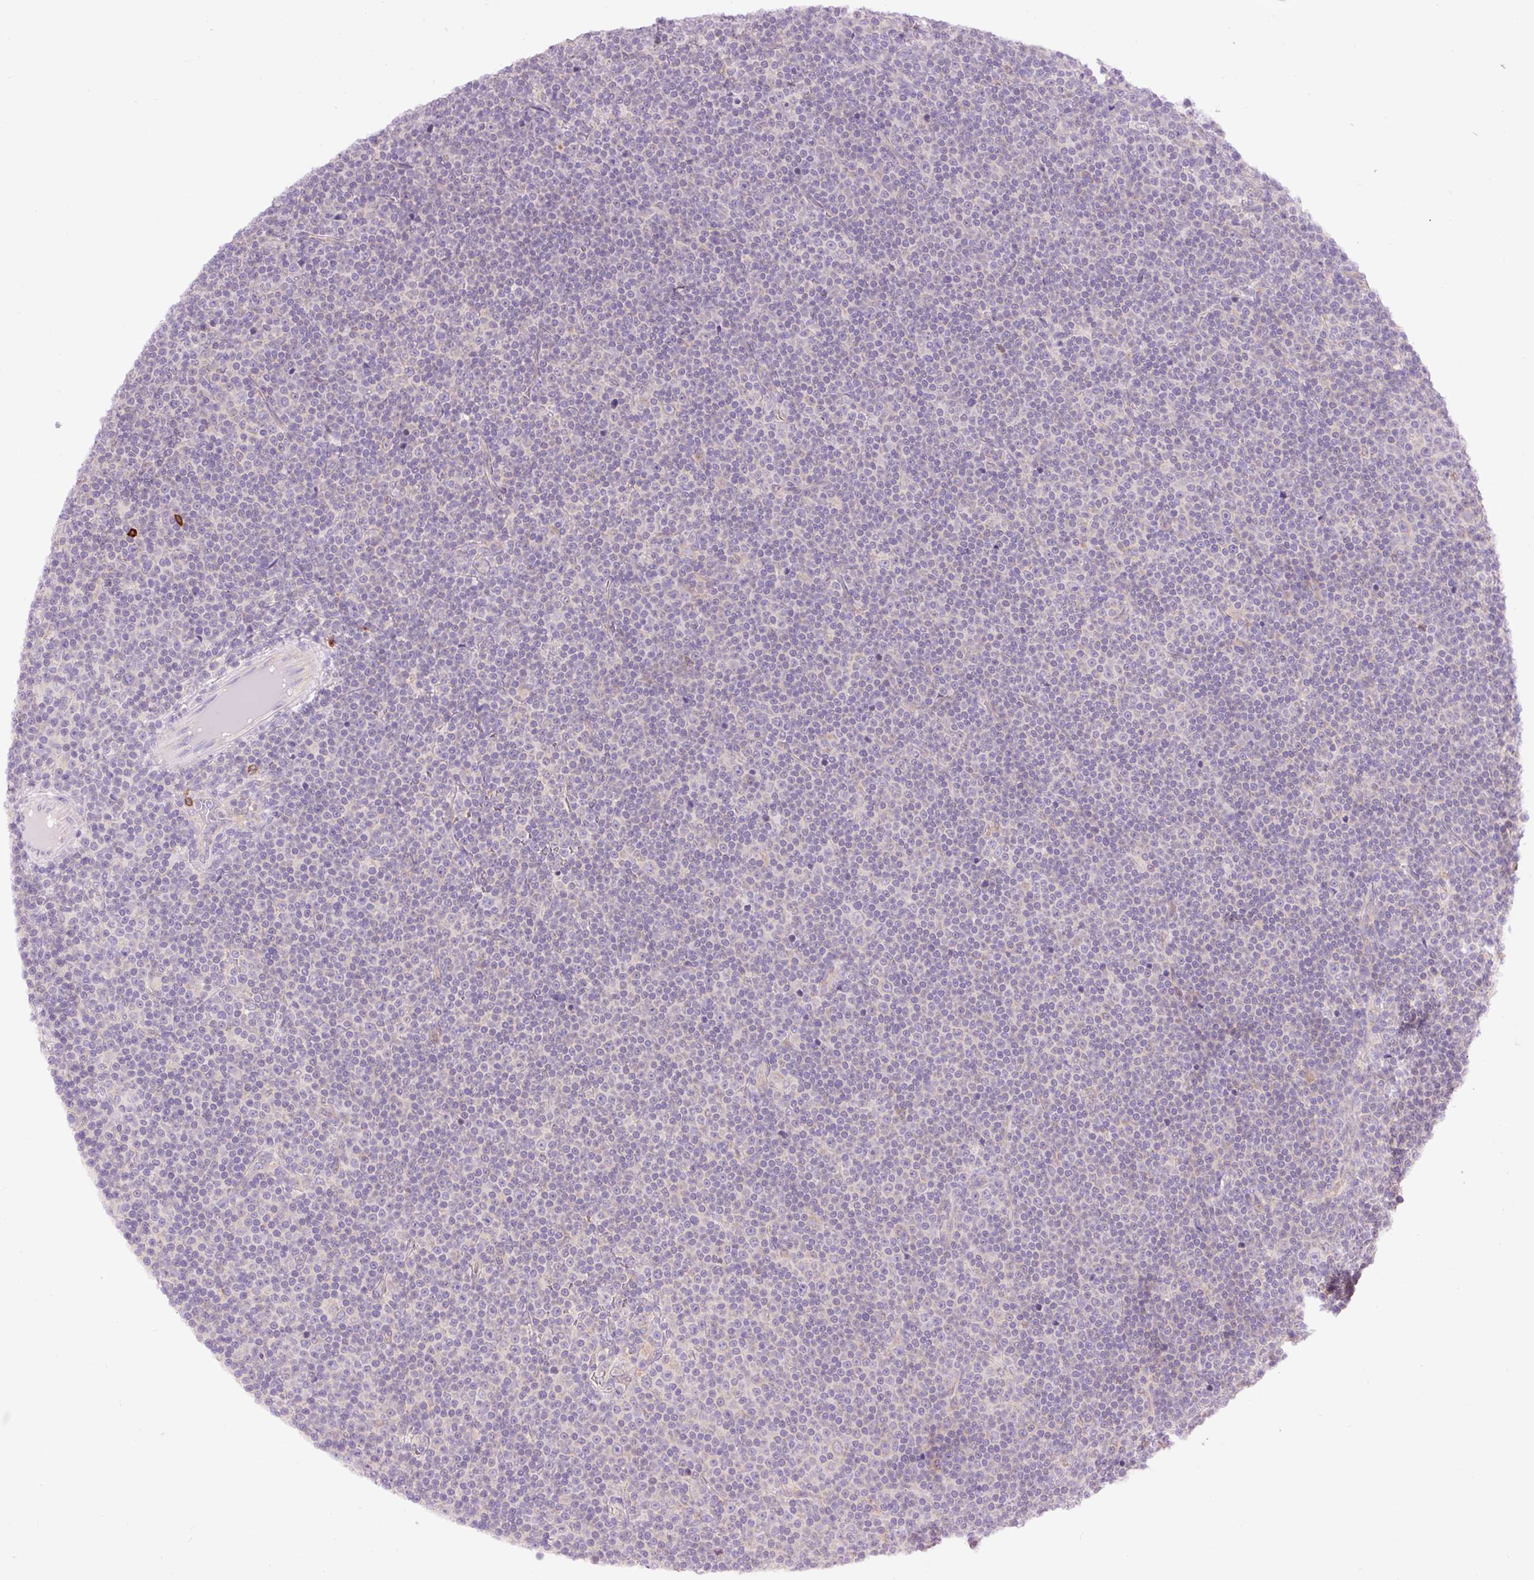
{"staining": {"intensity": "negative", "quantity": "none", "location": "none"}, "tissue": "lymphoma", "cell_type": "Tumor cells", "image_type": "cancer", "snomed": [{"axis": "morphology", "description": "Malignant lymphoma, non-Hodgkin's type, Low grade"}, {"axis": "topography", "description": "Lymph node"}], "caption": "An immunohistochemistry histopathology image of lymphoma is shown. There is no staining in tumor cells of lymphoma.", "gene": "PNPLA5", "patient": {"sex": "female", "age": 67}}